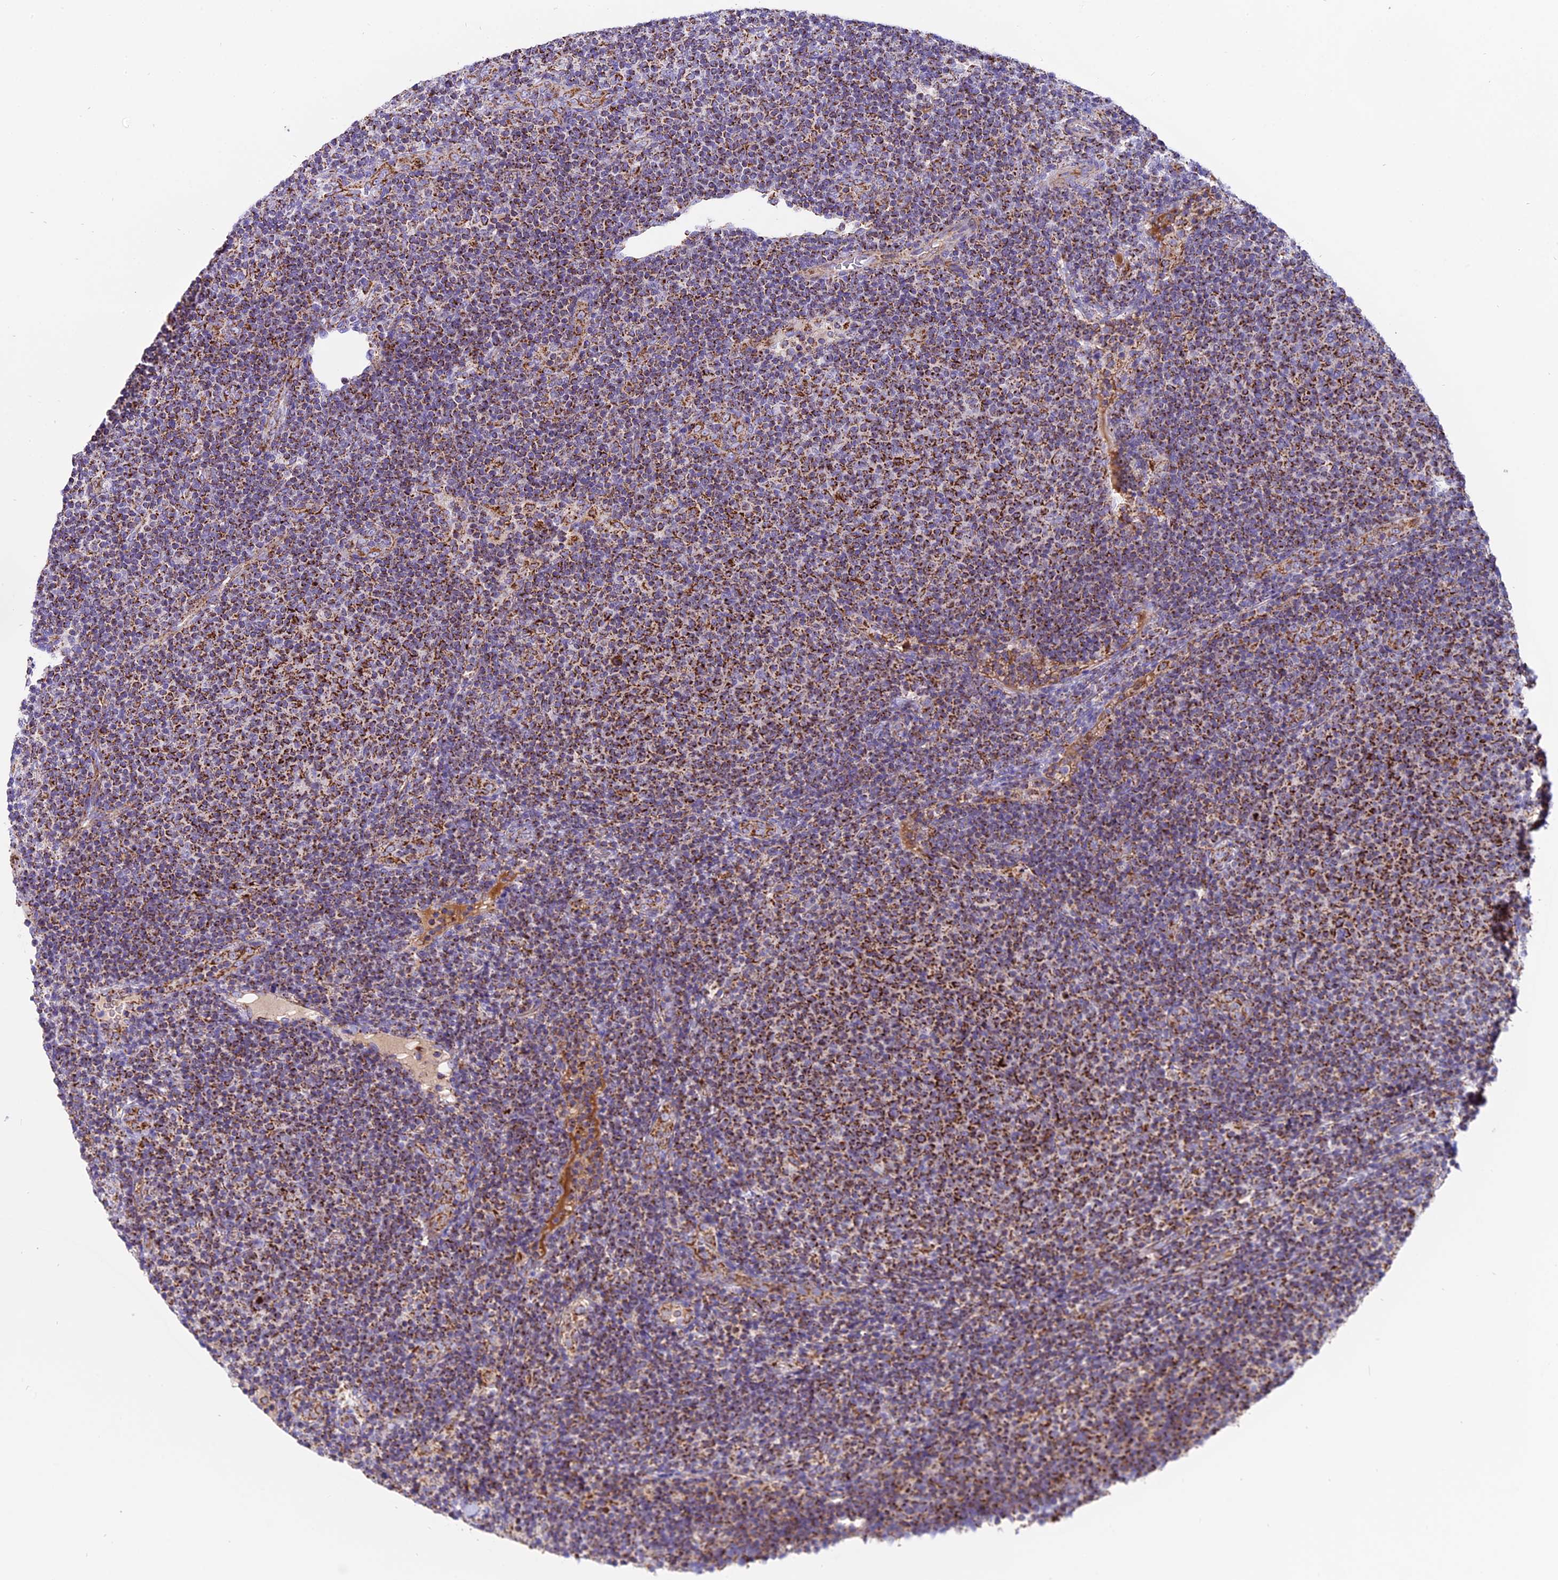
{"staining": {"intensity": "strong", "quantity": ">75%", "location": "cytoplasmic/membranous"}, "tissue": "lymphoma", "cell_type": "Tumor cells", "image_type": "cancer", "snomed": [{"axis": "morphology", "description": "Malignant lymphoma, non-Hodgkin's type, Low grade"}, {"axis": "topography", "description": "Lymph node"}], "caption": "This is a photomicrograph of immunohistochemistry (IHC) staining of malignant lymphoma, non-Hodgkin's type (low-grade), which shows strong staining in the cytoplasmic/membranous of tumor cells.", "gene": "MRPS34", "patient": {"sex": "male", "age": 66}}